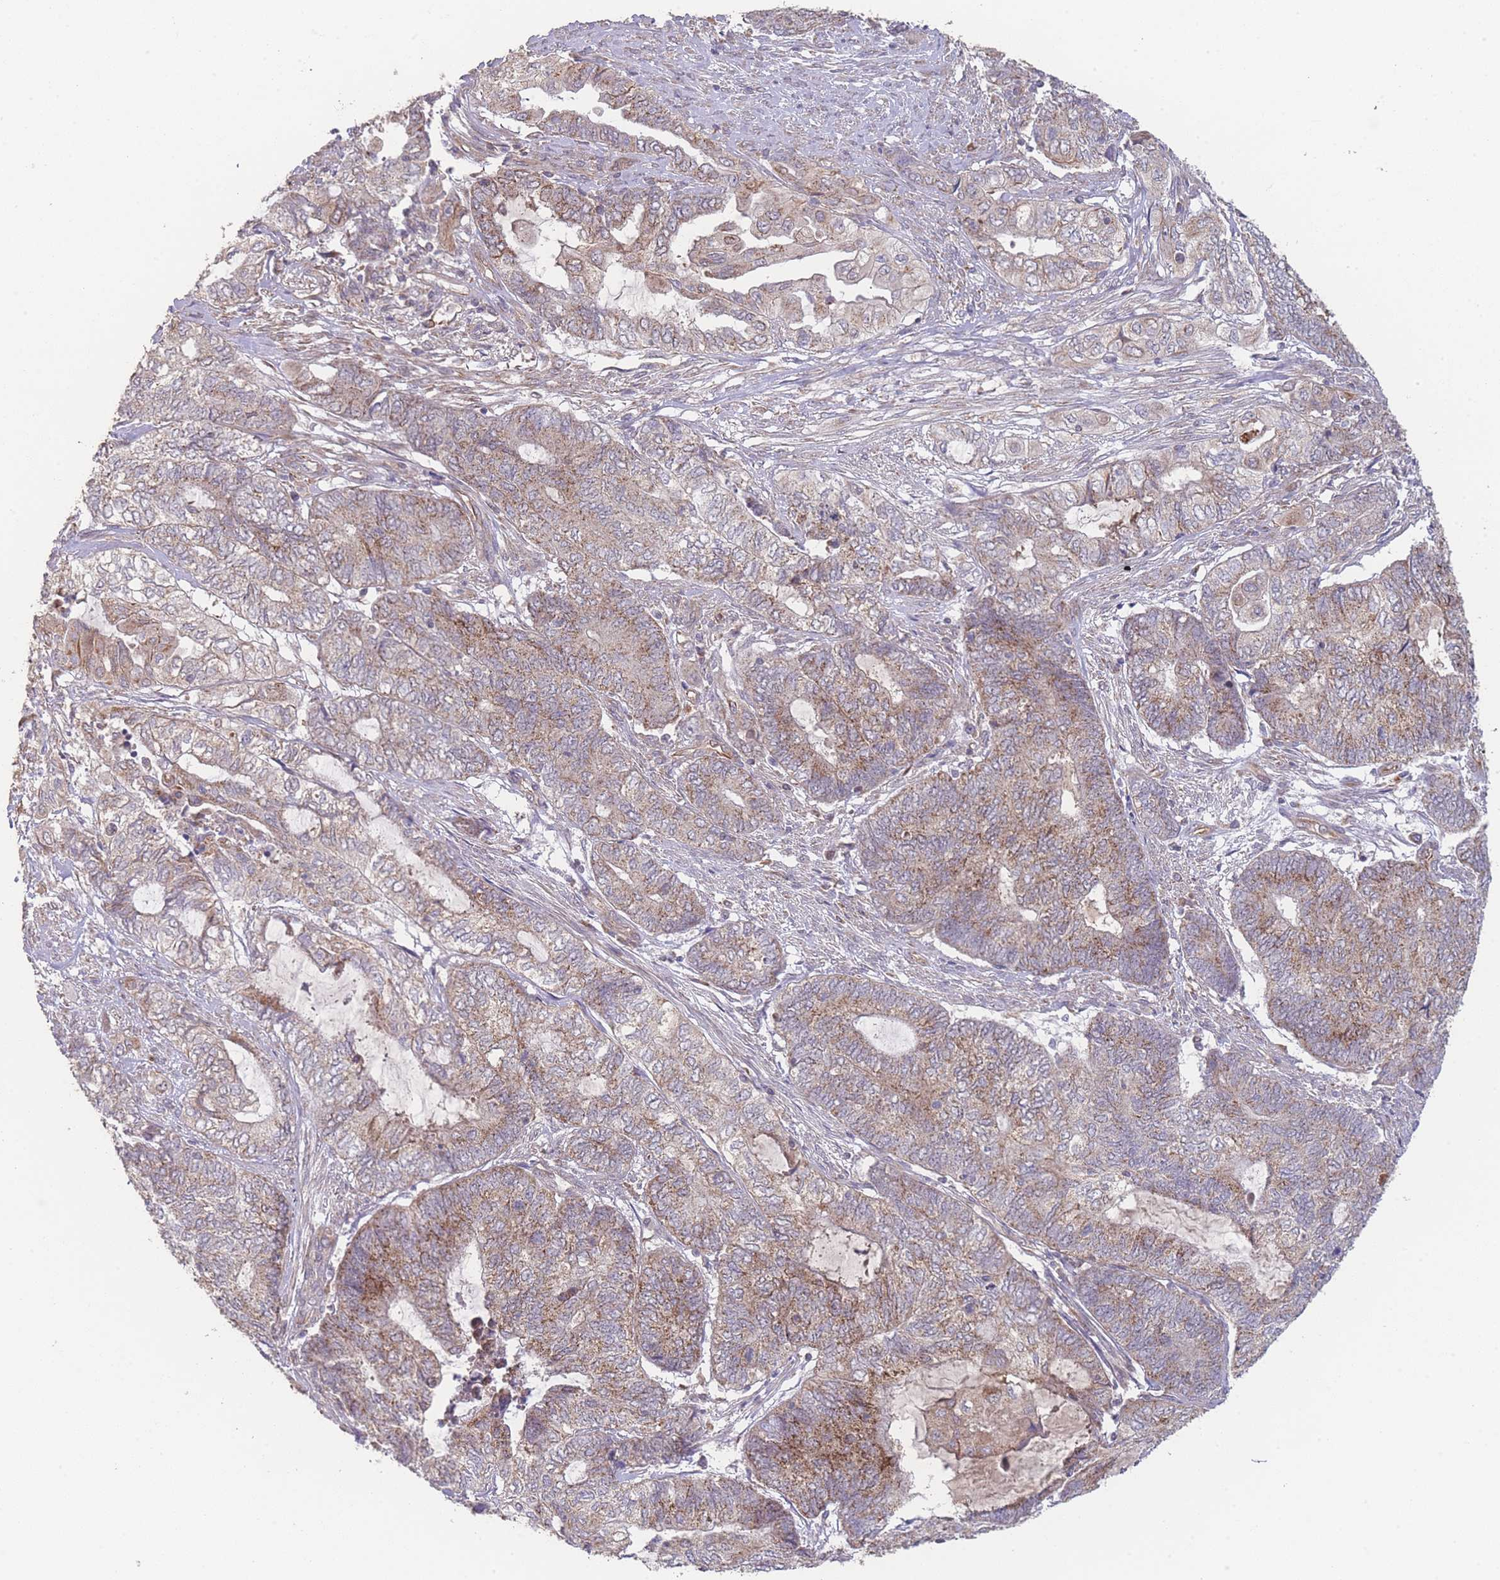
{"staining": {"intensity": "moderate", "quantity": ">75%", "location": "cytoplasmic/membranous"}, "tissue": "endometrial cancer", "cell_type": "Tumor cells", "image_type": "cancer", "snomed": [{"axis": "morphology", "description": "Adenocarcinoma, NOS"}, {"axis": "topography", "description": "Uterus"}, {"axis": "topography", "description": "Endometrium"}], "caption": "Immunohistochemical staining of endometrial cancer (adenocarcinoma) demonstrates moderate cytoplasmic/membranous protein expression in about >75% of tumor cells.", "gene": "PXMP4", "patient": {"sex": "female", "age": 70}}